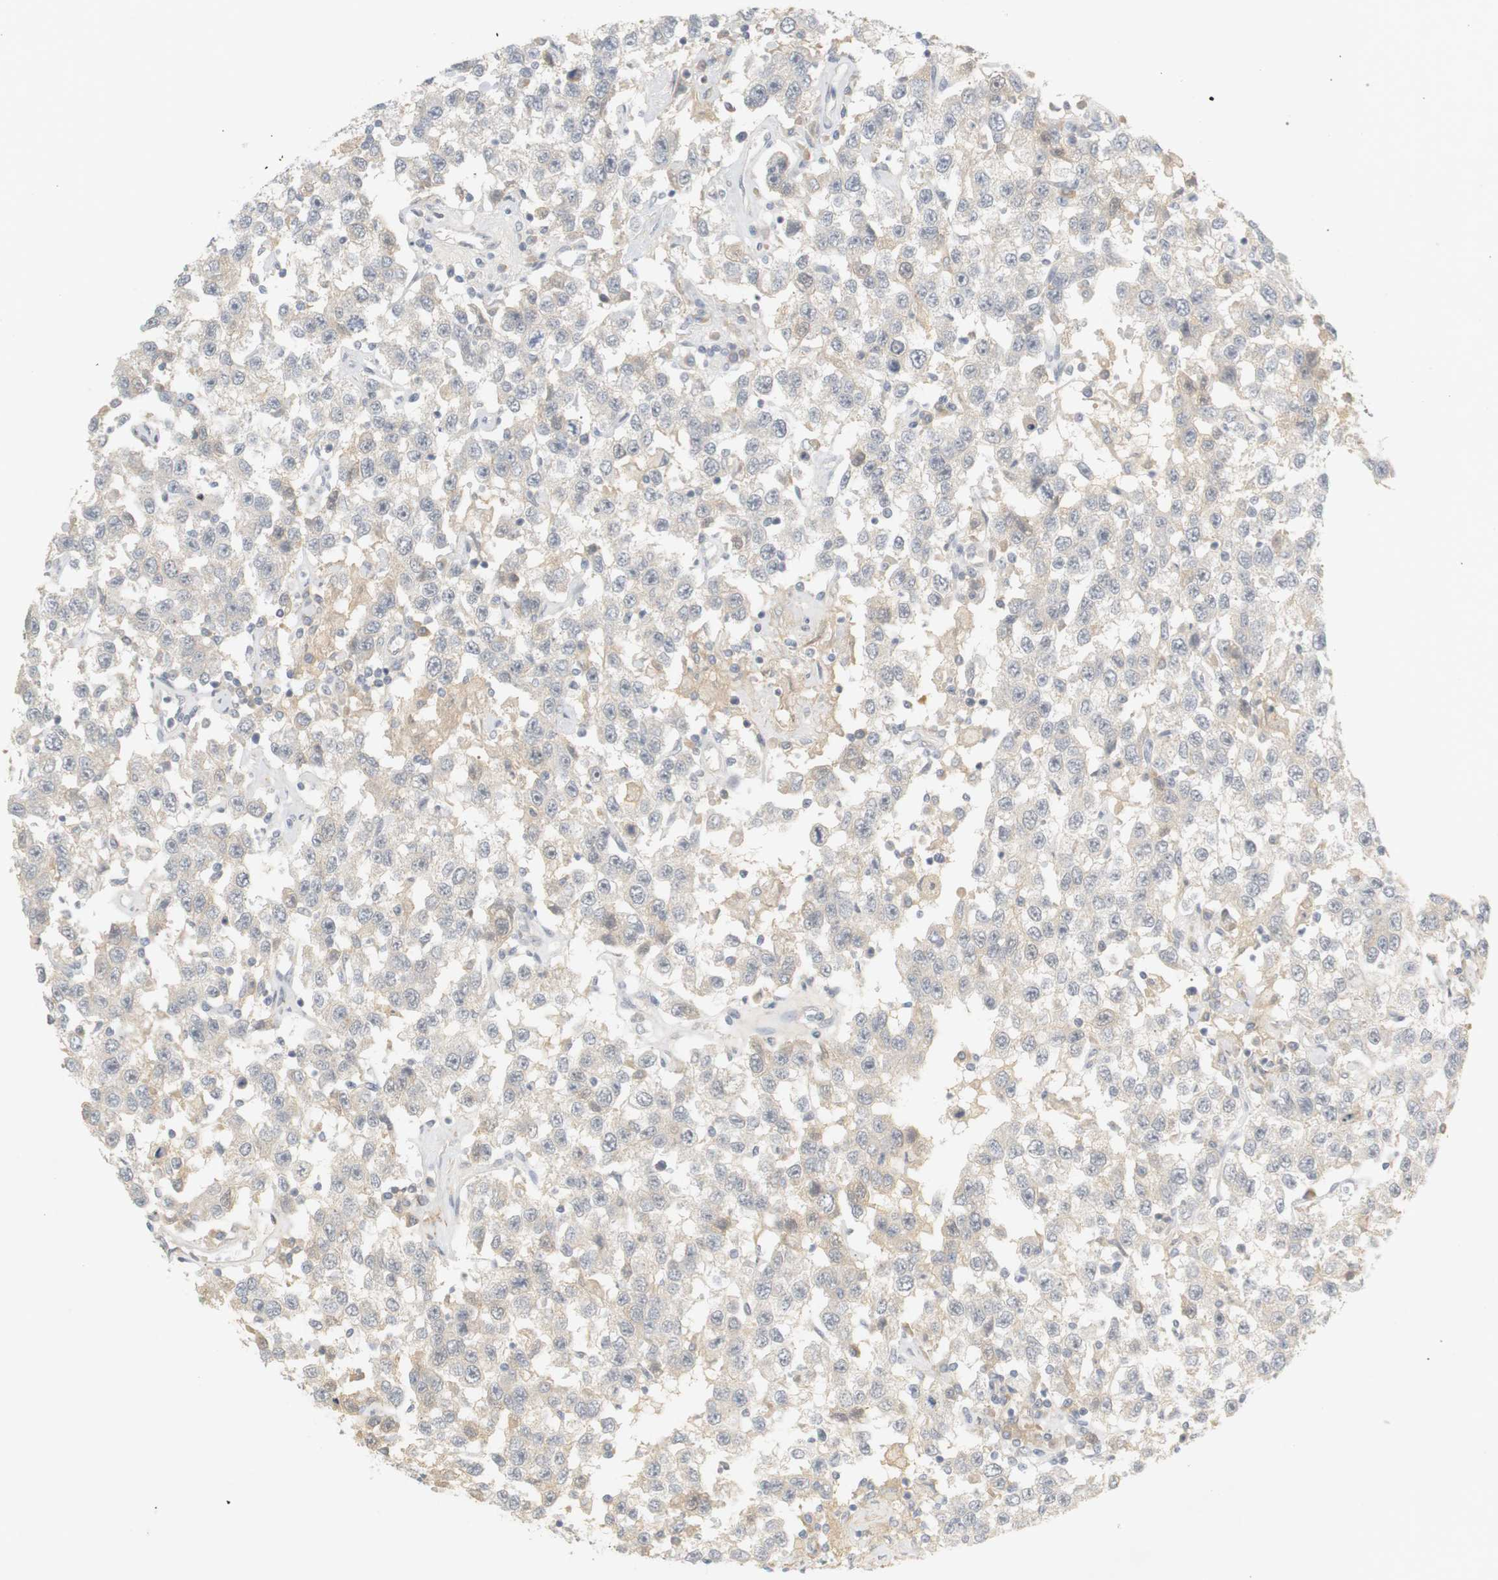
{"staining": {"intensity": "weak", "quantity": "25%-75%", "location": "cytoplasmic/membranous"}, "tissue": "testis cancer", "cell_type": "Tumor cells", "image_type": "cancer", "snomed": [{"axis": "morphology", "description": "Seminoma, NOS"}, {"axis": "topography", "description": "Testis"}], "caption": "The photomicrograph displays immunohistochemical staining of testis cancer (seminoma). There is weak cytoplasmic/membranous expression is seen in approximately 25%-75% of tumor cells. The protein of interest is shown in brown color, while the nuclei are stained blue.", "gene": "RTN3", "patient": {"sex": "male", "age": 41}}